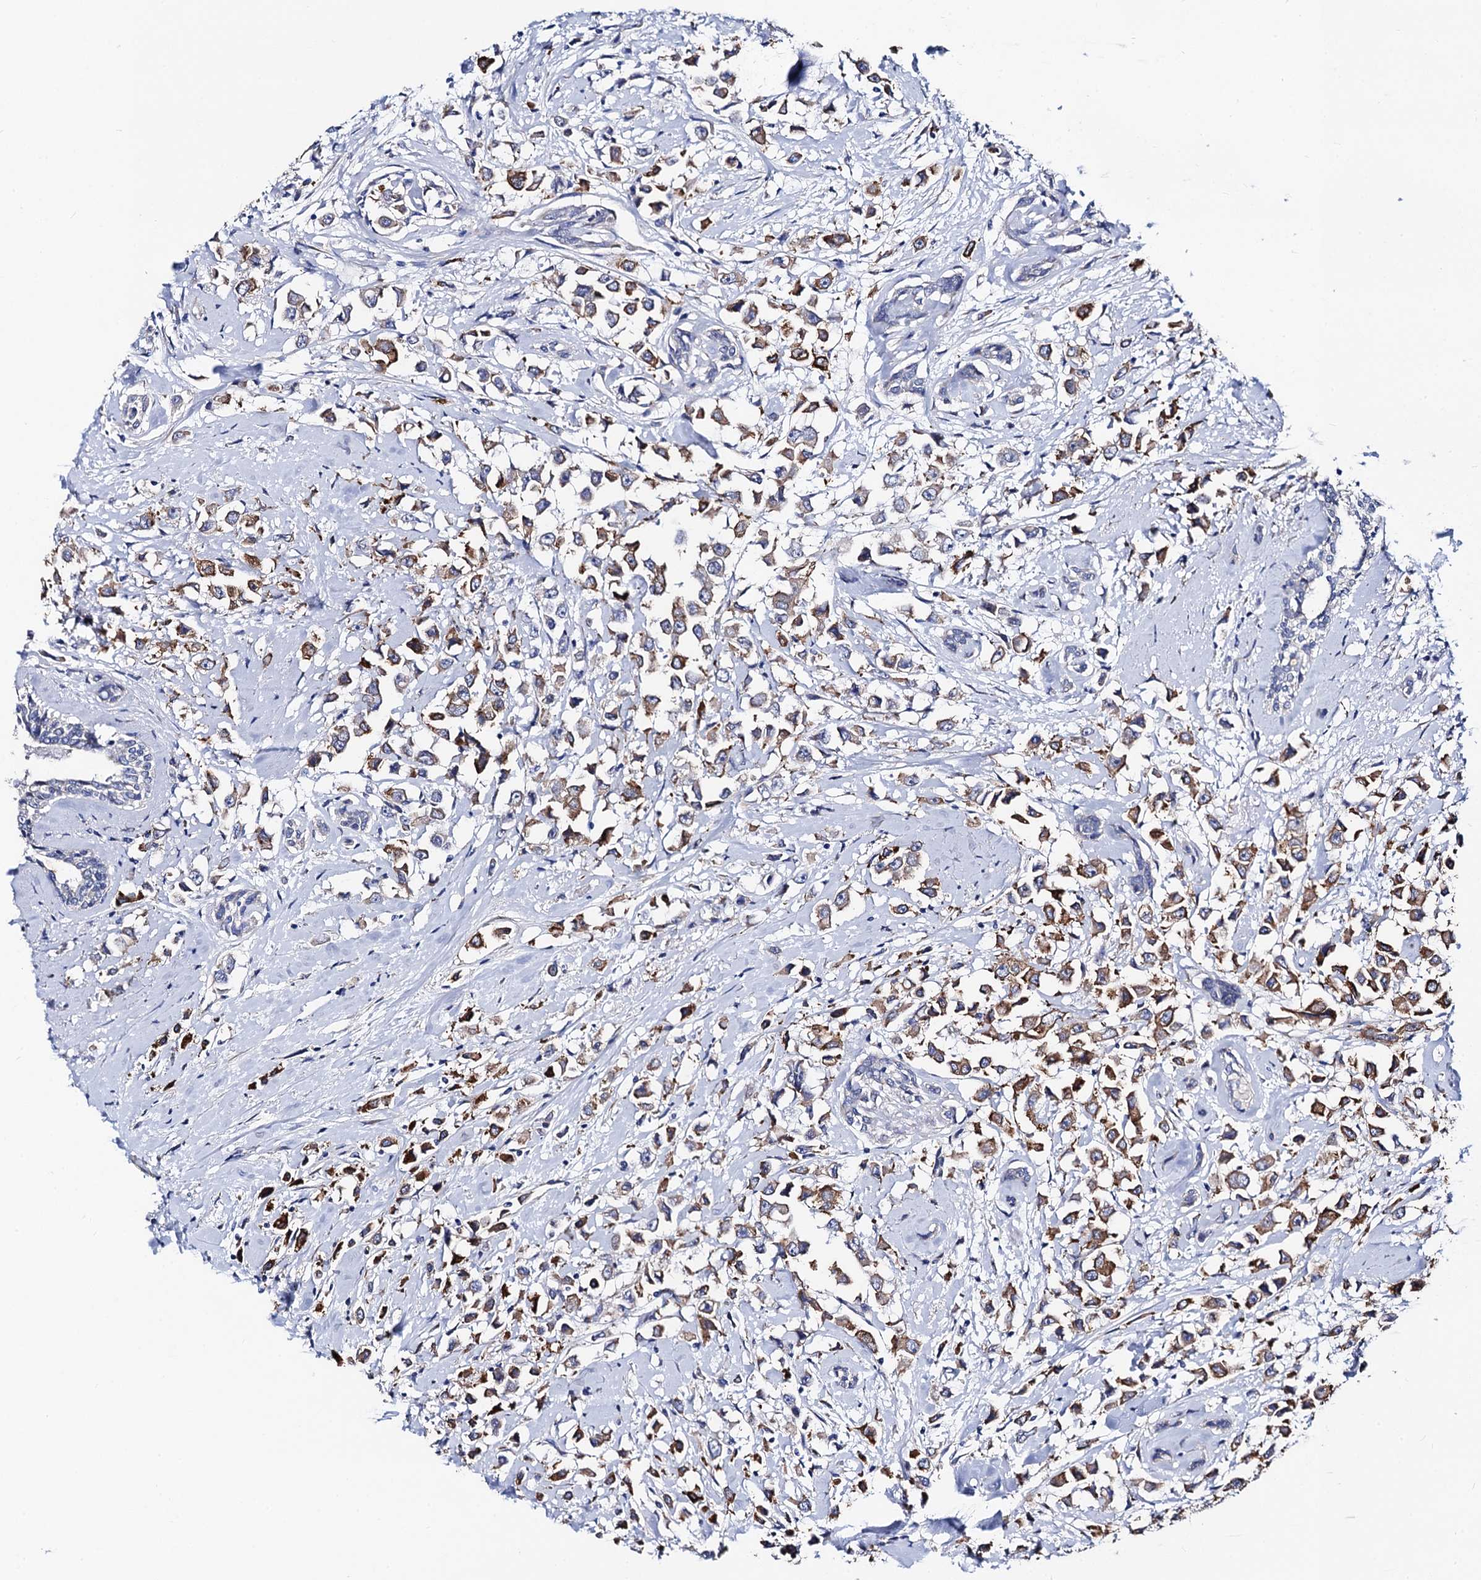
{"staining": {"intensity": "strong", "quantity": ">75%", "location": "cytoplasmic/membranous"}, "tissue": "breast cancer", "cell_type": "Tumor cells", "image_type": "cancer", "snomed": [{"axis": "morphology", "description": "Duct carcinoma"}, {"axis": "topography", "description": "Breast"}], "caption": "Invasive ductal carcinoma (breast) stained for a protein (brown) exhibits strong cytoplasmic/membranous positive staining in approximately >75% of tumor cells.", "gene": "FREM3", "patient": {"sex": "female", "age": 87}}